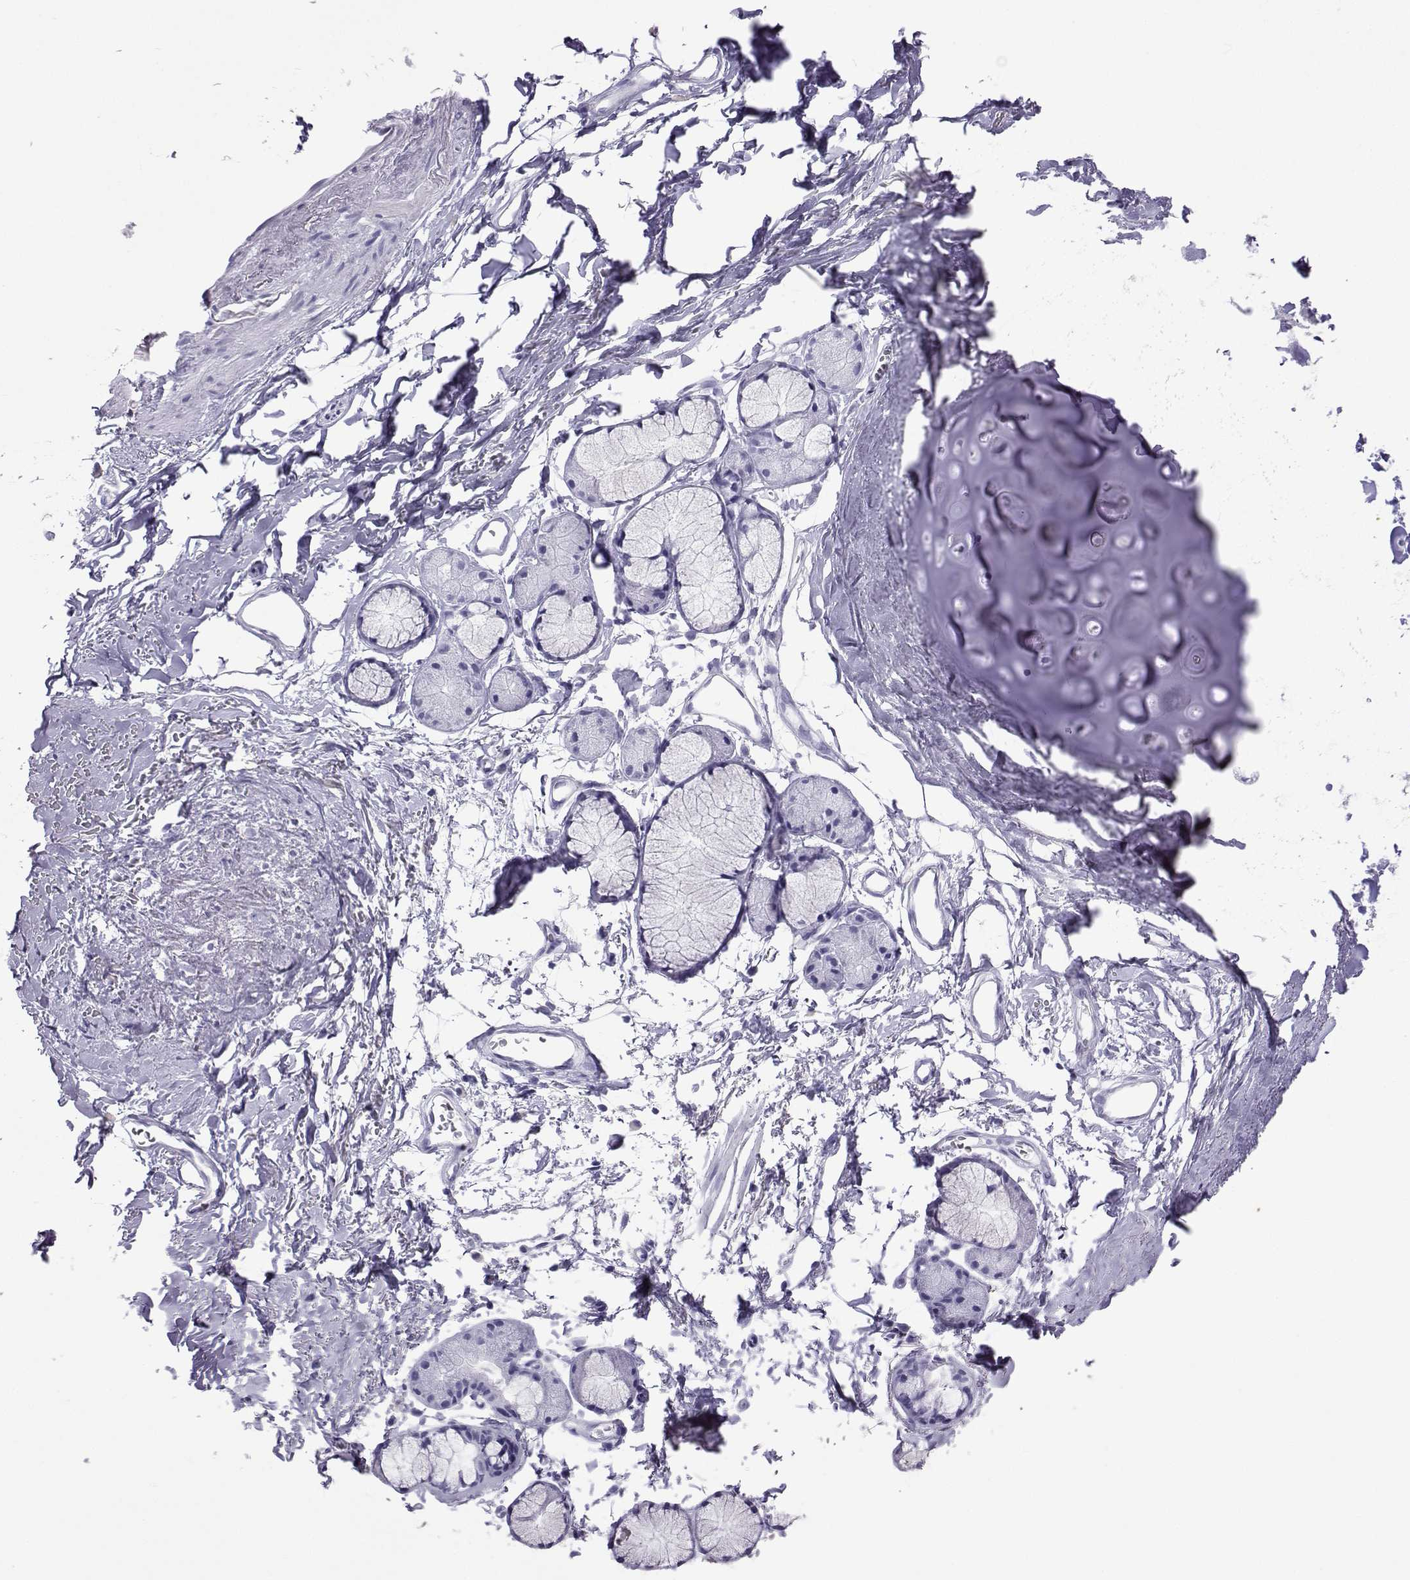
{"staining": {"intensity": "negative", "quantity": "none", "location": "none"}, "tissue": "soft tissue", "cell_type": "Chondrocytes", "image_type": "normal", "snomed": [{"axis": "morphology", "description": "Normal tissue, NOS"}, {"axis": "topography", "description": "Cartilage tissue"}, {"axis": "topography", "description": "Bronchus"}], "caption": "An immunohistochemistry (IHC) photomicrograph of benign soft tissue is shown. There is no staining in chondrocytes of soft tissue. (Stains: DAB (3,3'-diaminobenzidine) IHC with hematoxylin counter stain, Microscopy: brightfield microscopy at high magnification).", "gene": "LORICRIN", "patient": {"sex": "female", "age": 79}}